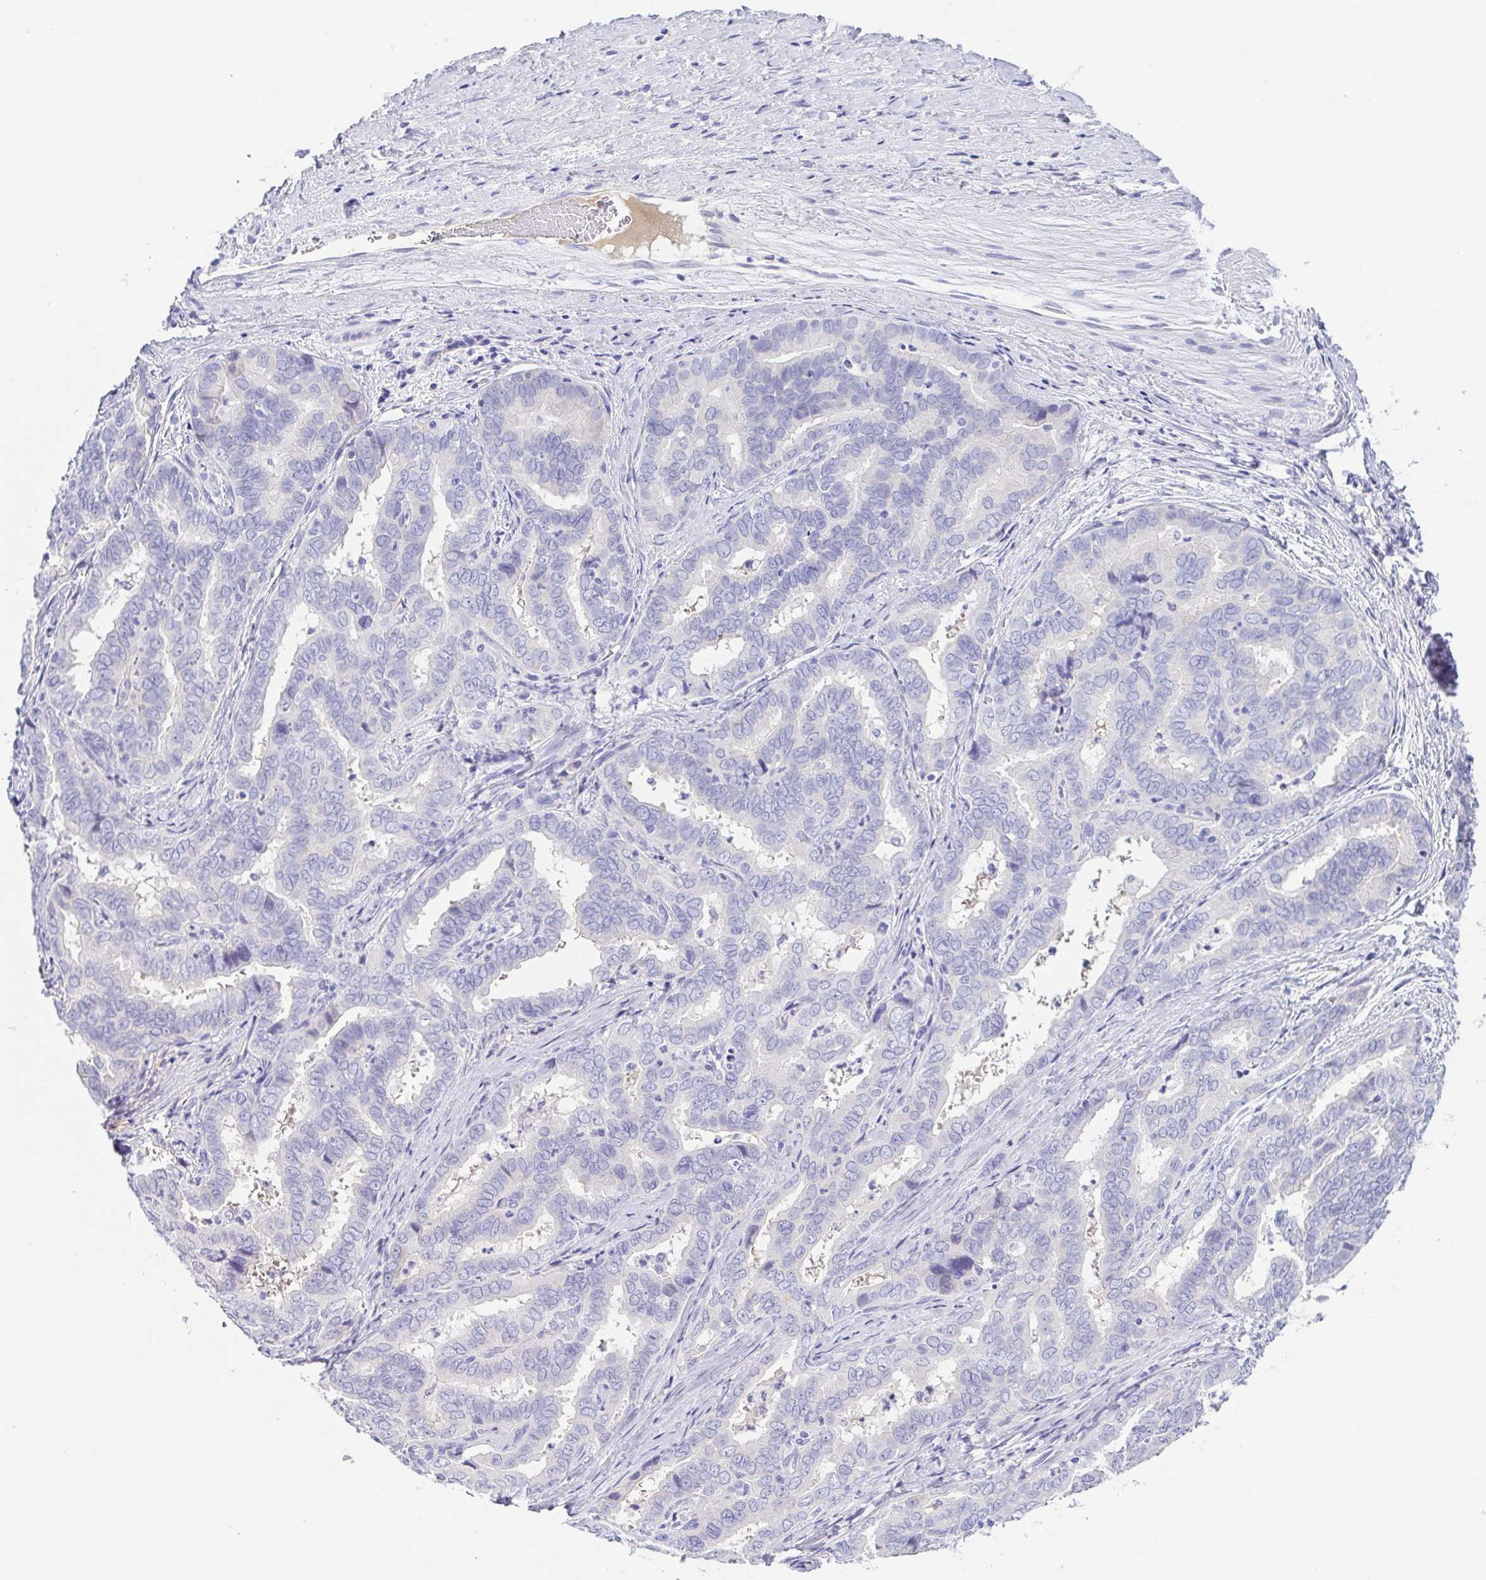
{"staining": {"intensity": "negative", "quantity": "none", "location": "none"}, "tissue": "liver cancer", "cell_type": "Tumor cells", "image_type": "cancer", "snomed": [{"axis": "morphology", "description": "Cholangiocarcinoma"}, {"axis": "topography", "description": "Liver"}], "caption": "Liver cancer (cholangiocarcinoma) was stained to show a protein in brown. There is no significant staining in tumor cells. (Stains: DAB (3,3'-diaminobenzidine) immunohistochemistry with hematoxylin counter stain, Microscopy: brightfield microscopy at high magnification).", "gene": "A1BG", "patient": {"sex": "female", "age": 64}}